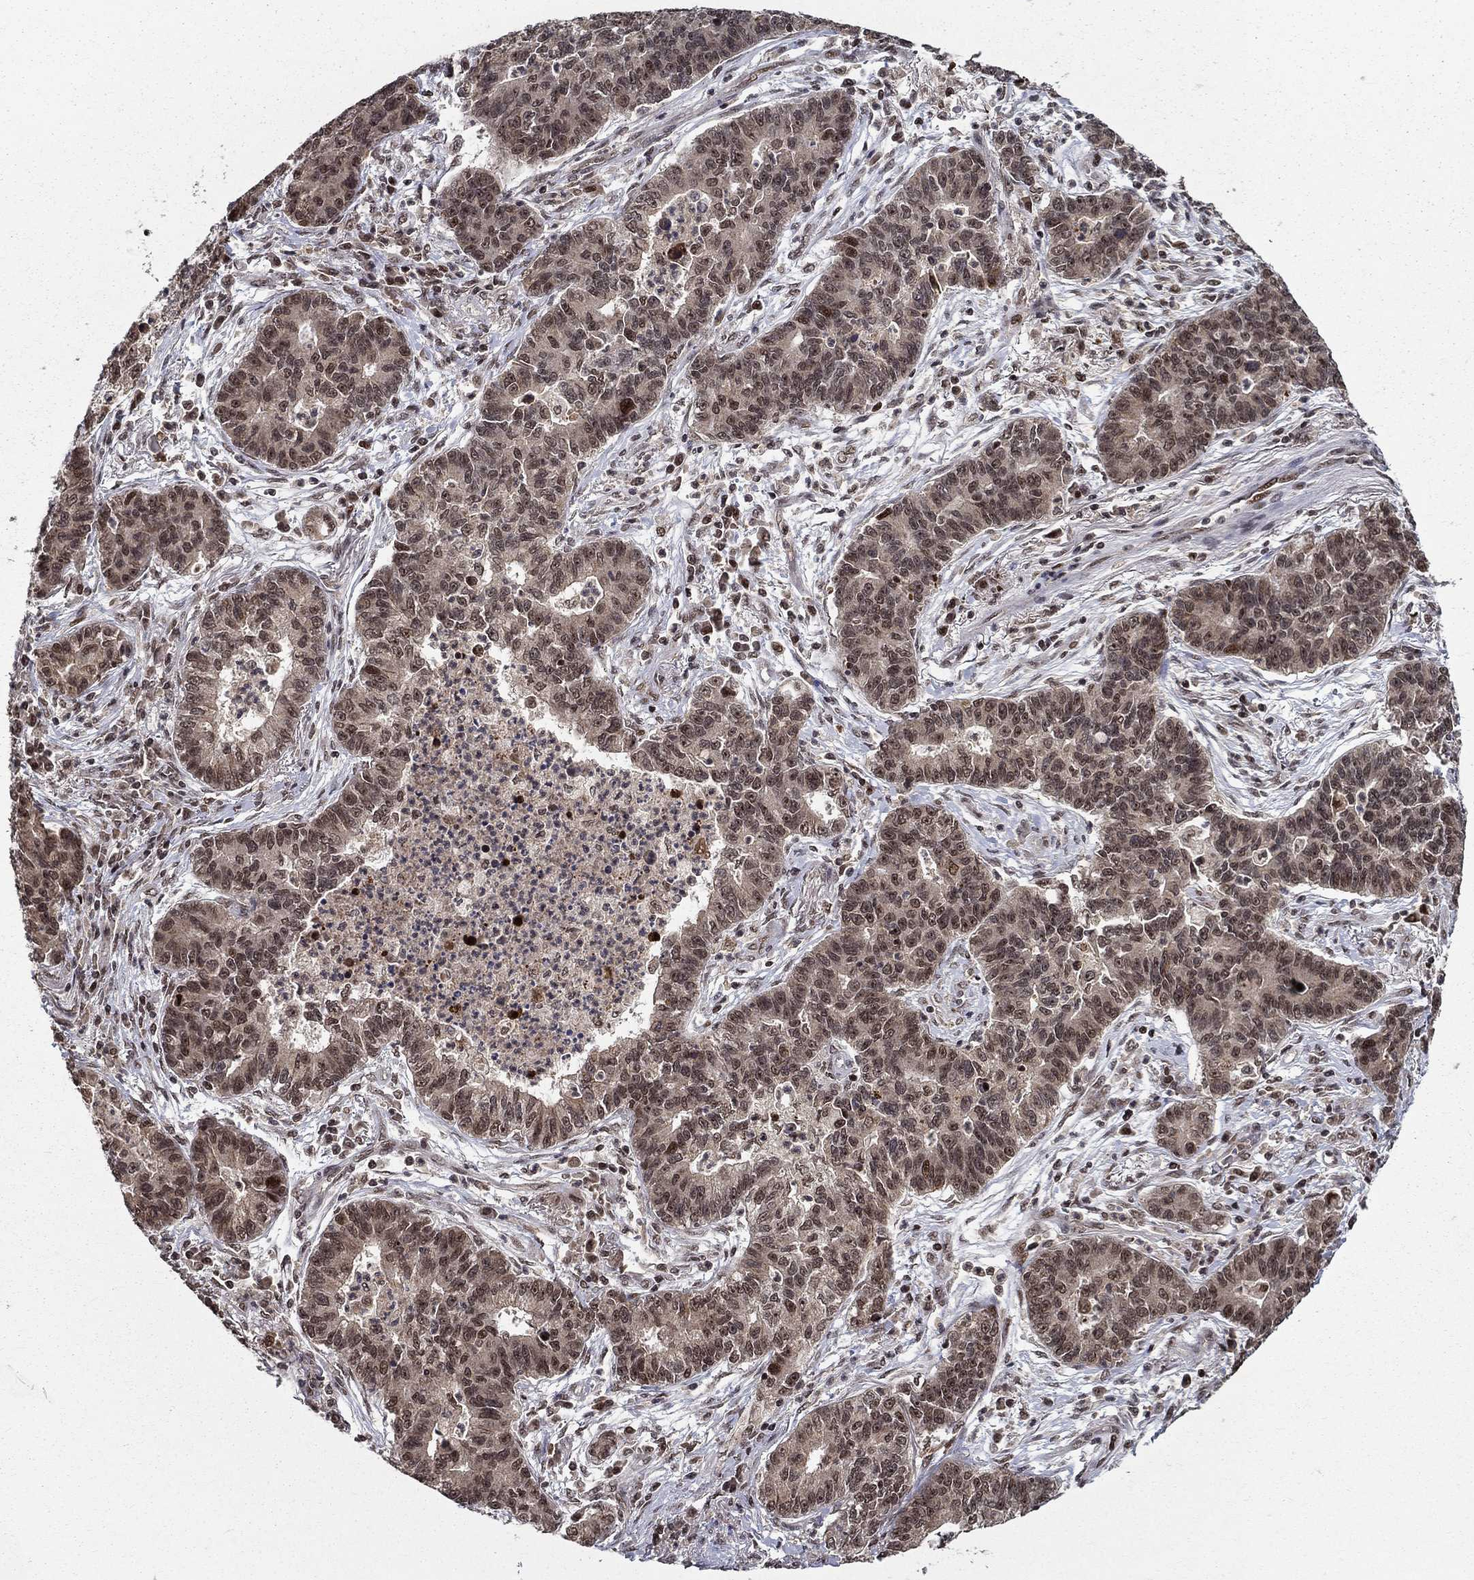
{"staining": {"intensity": "weak", "quantity": "25%-75%", "location": "nuclear"}, "tissue": "lung cancer", "cell_type": "Tumor cells", "image_type": "cancer", "snomed": [{"axis": "morphology", "description": "Adenocarcinoma, NOS"}, {"axis": "topography", "description": "Lung"}], "caption": "An image showing weak nuclear positivity in approximately 25%-75% of tumor cells in lung cancer (adenocarcinoma), as visualized by brown immunohistochemical staining.", "gene": "CDCA7L", "patient": {"sex": "female", "age": 57}}